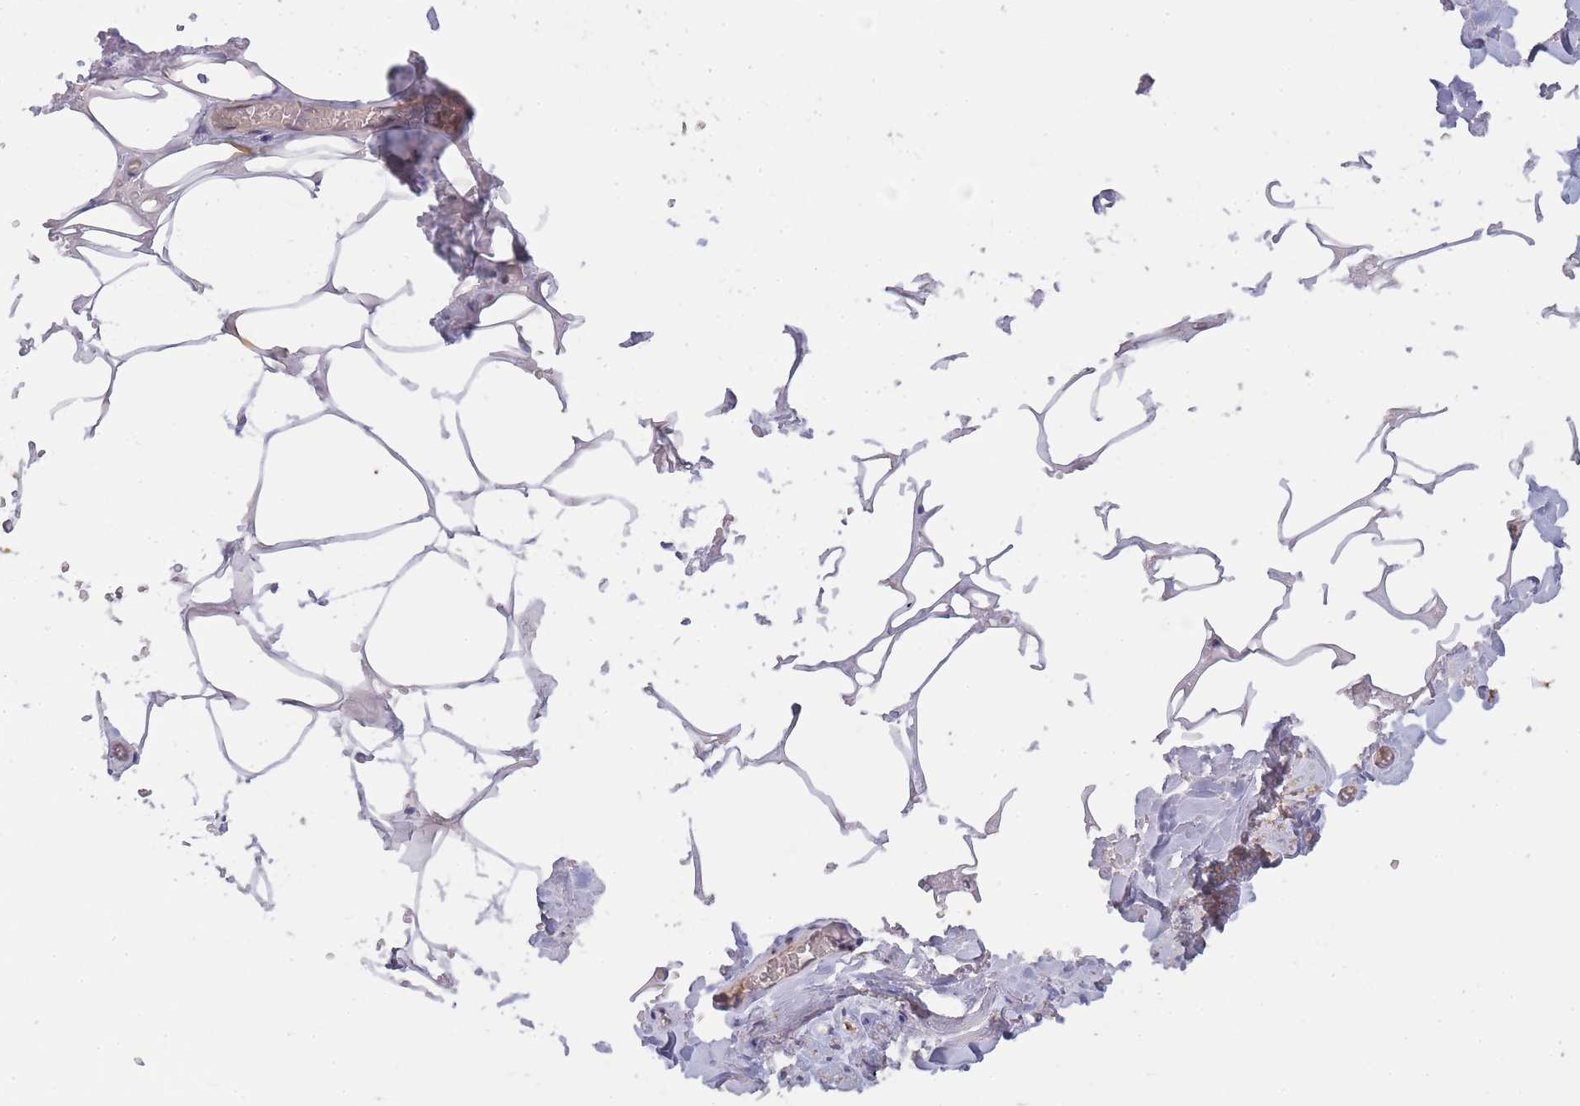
{"staining": {"intensity": "negative", "quantity": "none", "location": "none"}, "tissue": "adipose tissue", "cell_type": "Adipocytes", "image_type": "normal", "snomed": [{"axis": "morphology", "description": "Normal tissue, NOS"}, {"axis": "topography", "description": "Salivary gland"}, {"axis": "topography", "description": "Peripheral nerve tissue"}], "caption": "Adipocytes show no significant protein staining in normal adipose tissue. The staining is performed using DAB (3,3'-diaminobenzidine) brown chromogen with nuclei counter-stained in using hematoxylin.", "gene": "METRN", "patient": {"sex": "male", "age": 38}}